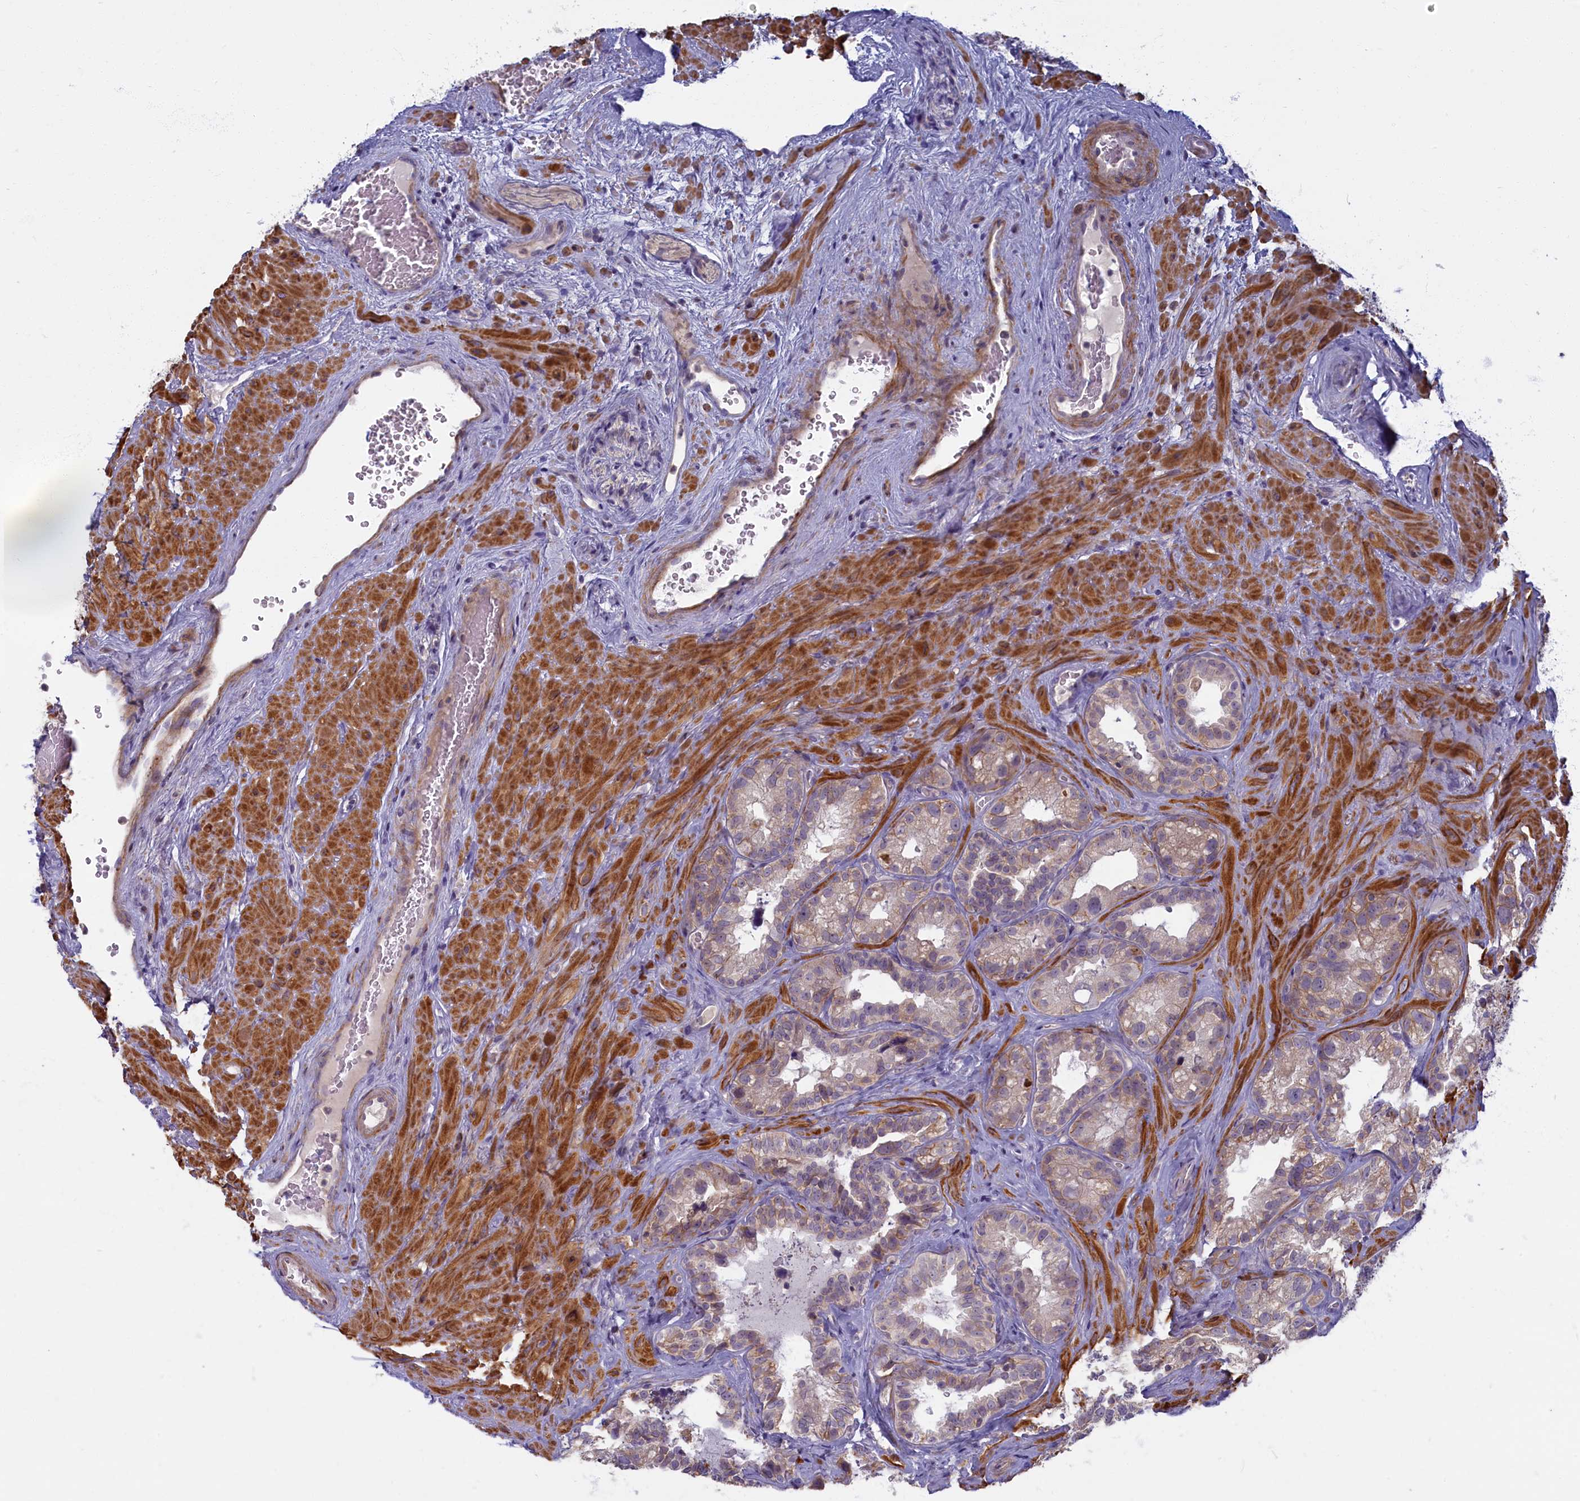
{"staining": {"intensity": "weak", "quantity": "<25%", "location": "cytoplasmic/membranous"}, "tissue": "seminal vesicle", "cell_type": "Glandular cells", "image_type": "normal", "snomed": [{"axis": "morphology", "description": "Normal tissue, NOS"}, {"axis": "topography", "description": "Seminal veicle"}, {"axis": "topography", "description": "Peripheral nerve tissue"}], "caption": "IHC image of unremarkable seminal vesicle: seminal vesicle stained with DAB displays no significant protein positivity in glandular cells.", "gene": "TRPM4", "patient": {"sex": "male", "age": 67}}